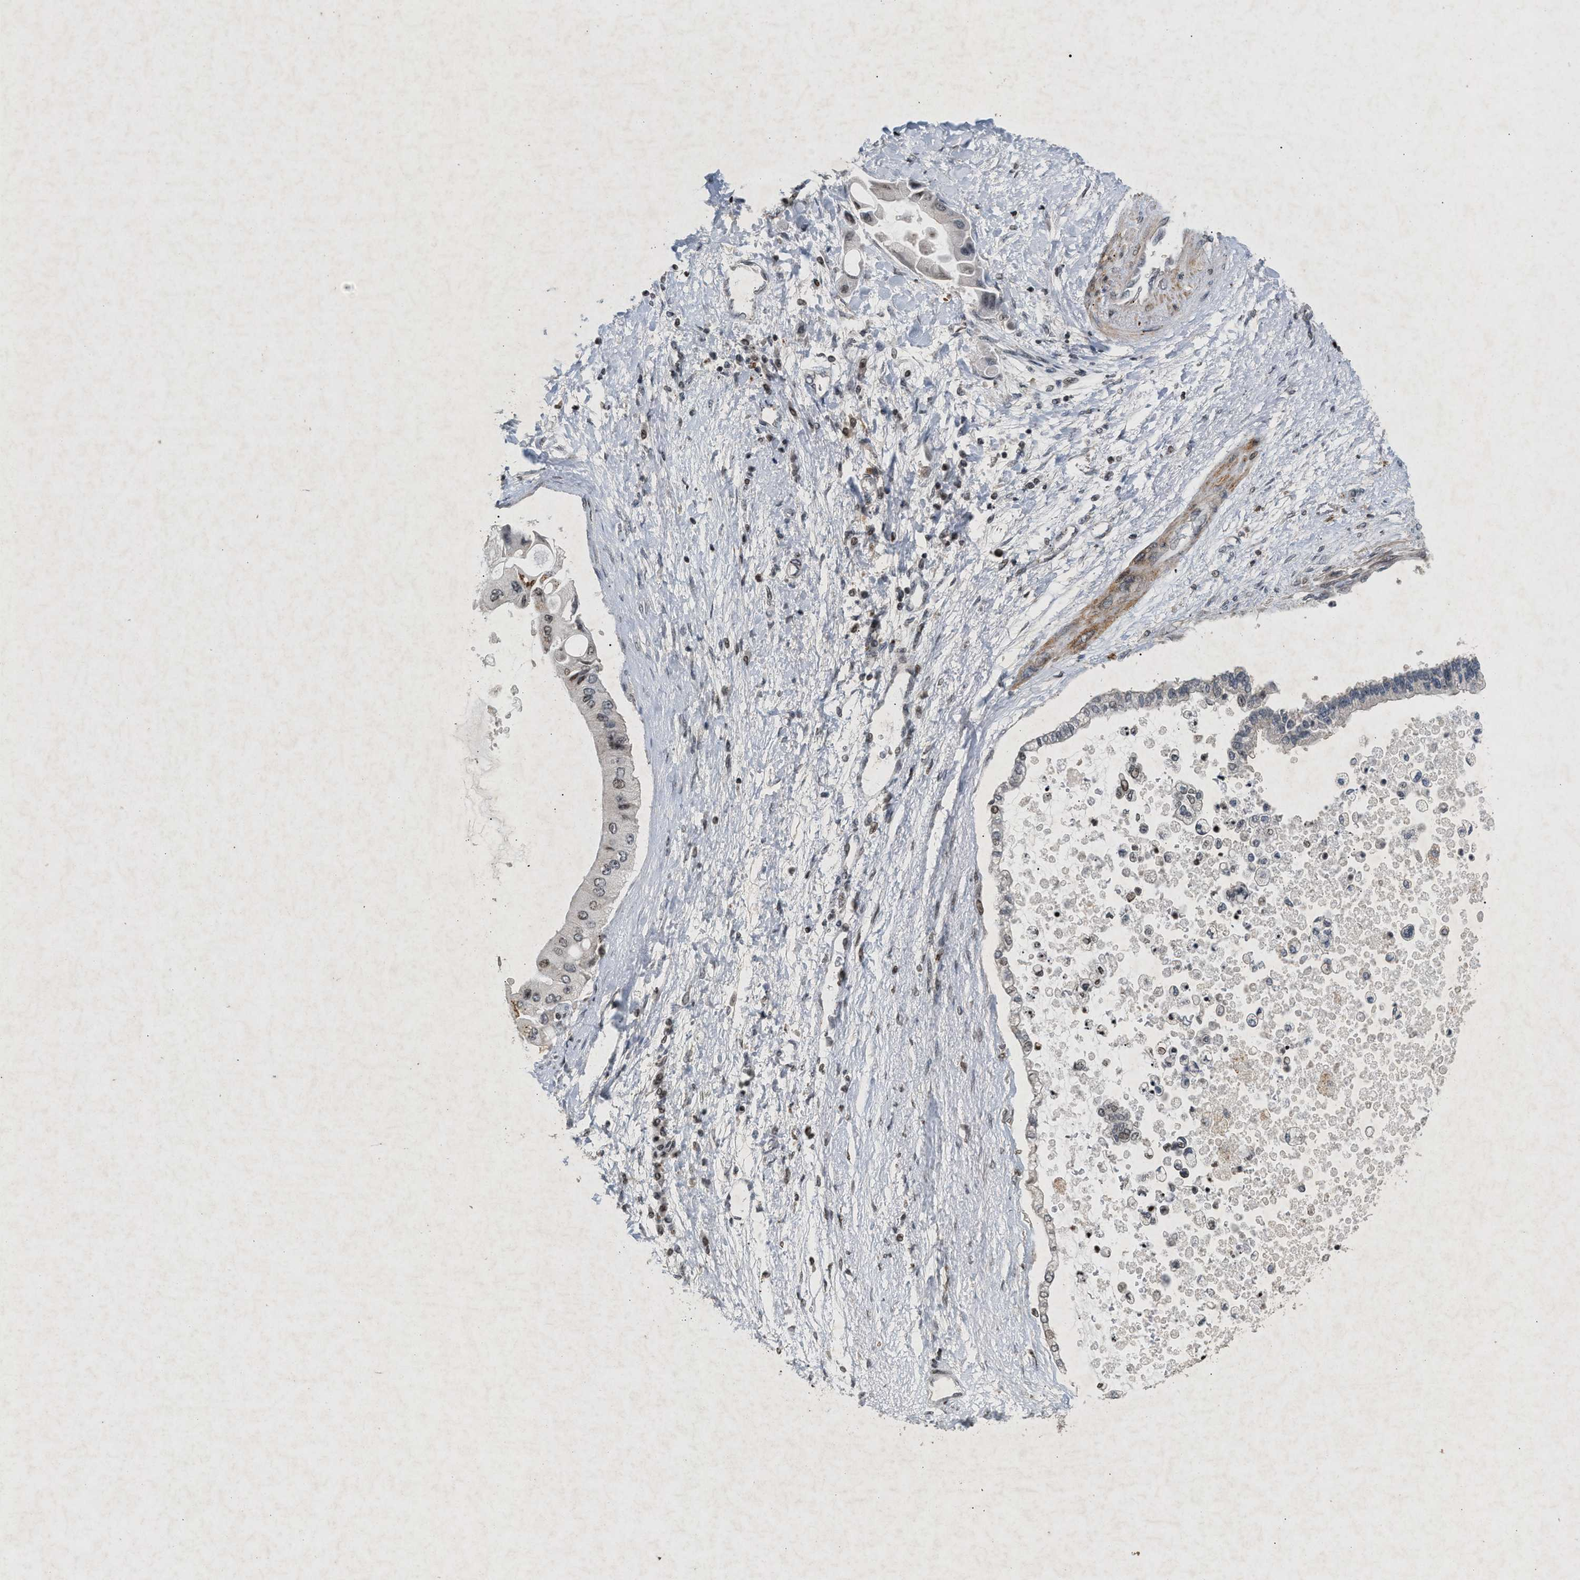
{"staining": {"intensity": "weak", "quantity": ">75%", "location": "nuclear"}, "tissue": "liver cancer", "cell_type": "Tumor cells", "image_type": "cancer", "snomed": [{"axis": "morphology", "description": "Cholangiocarcinoma"}, {"axis": "topography", "description": "Liver"}], "caption": "The immunohistochemical stain labels weak nuclear expression in tumor cells of liver cancer tissue.", "gene": "ZPR1", "patient": {"sex": "male", "age": 50}}